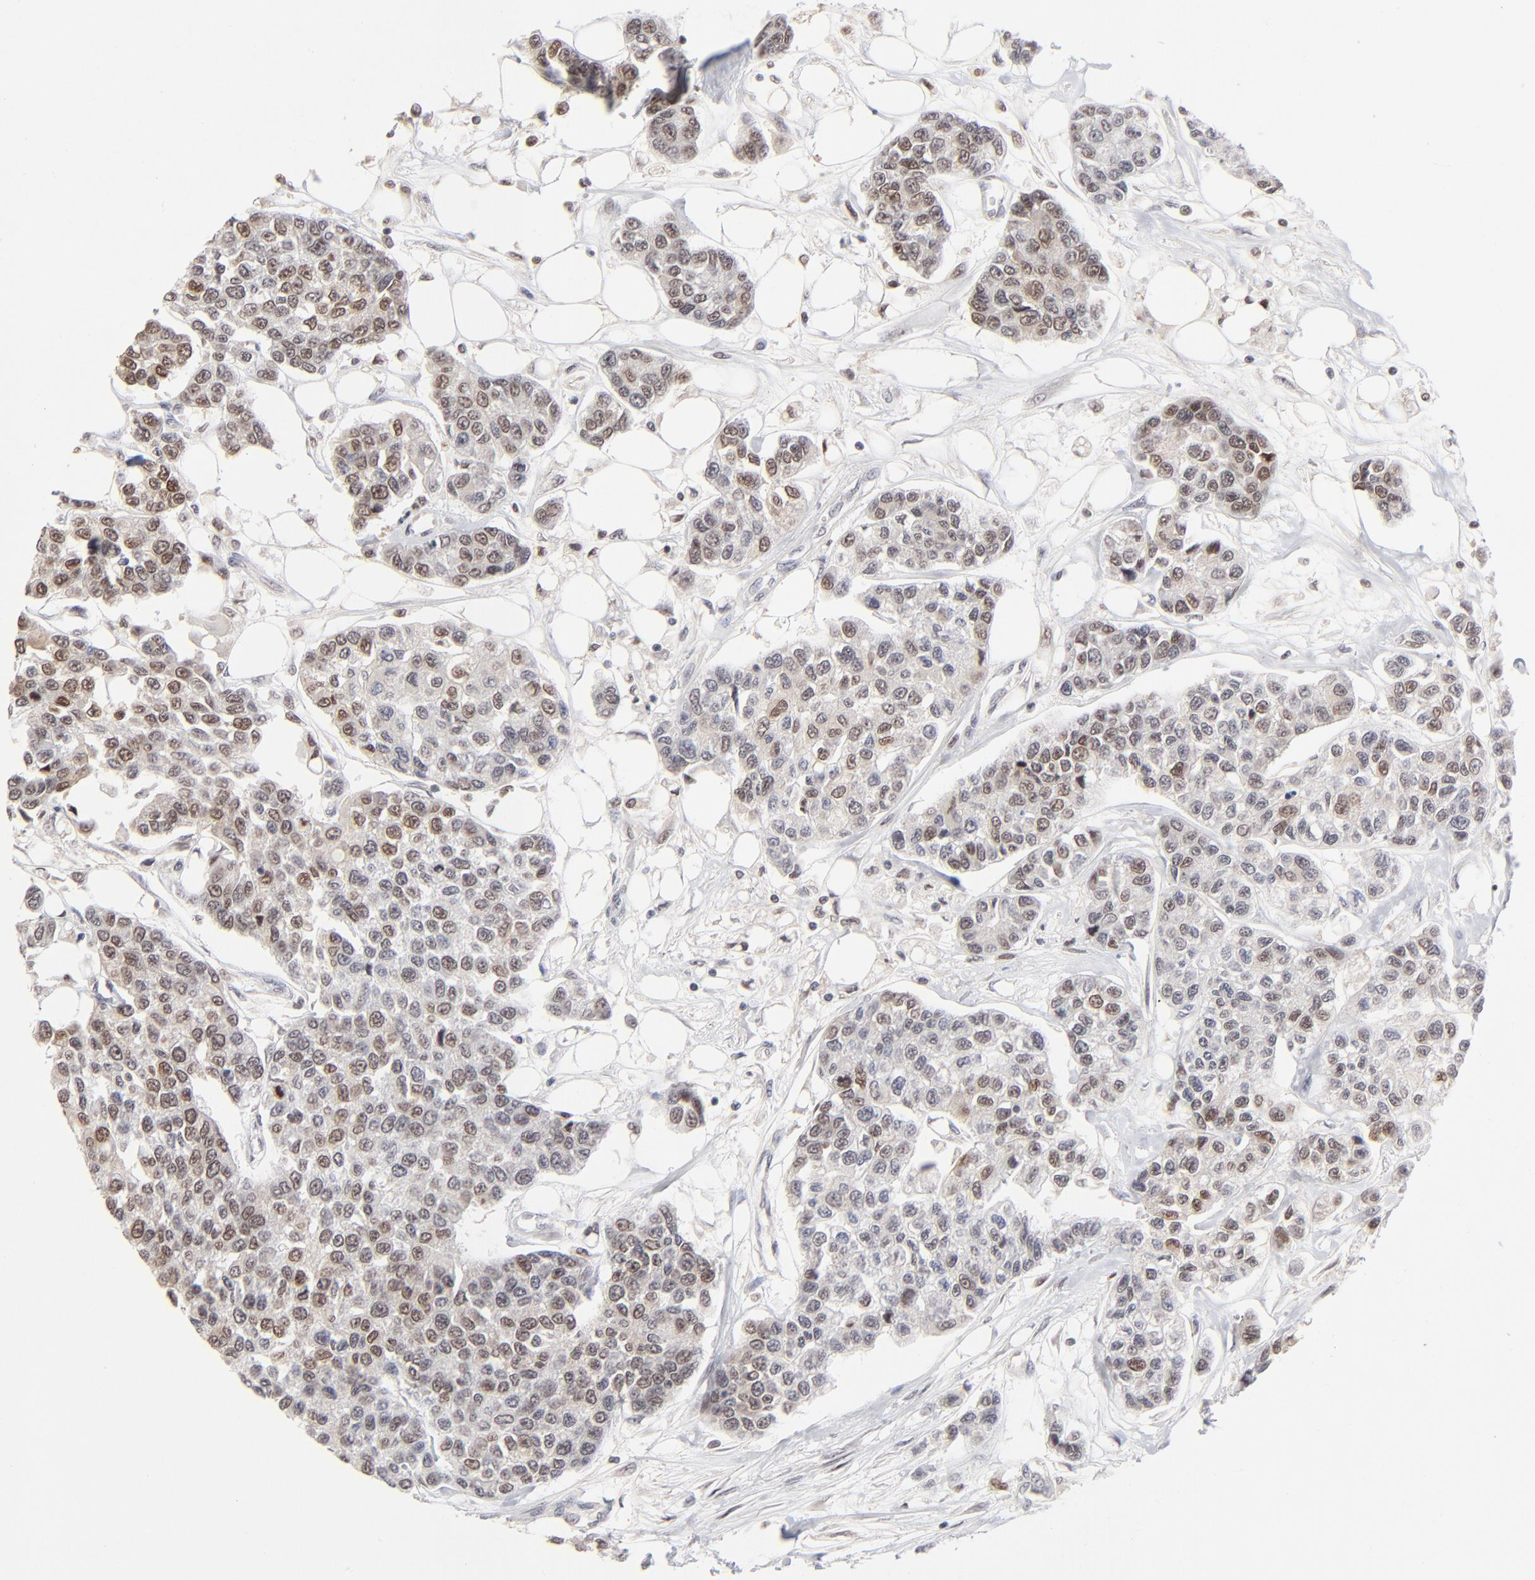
{"staining": {"intensity": "moderate", "quantity": "25%-75%", "location": "nuclear"}, "tissue": "breast cancer", "cell_type": "Tumor cells", "image_type": "cancer", "snomed": [{"axis": "morphology", "description": "Duct carcinoma"}, {"axis": "topography", "description": "Breast"}], "caption": "Approximately 25%-75% of tumor cells in human breast cancer display moderate nuclear protein expression as visualized by brown immunohistochemical staining.", "gene": "MAX", "patient": {"sex": "female", "age": 51}}